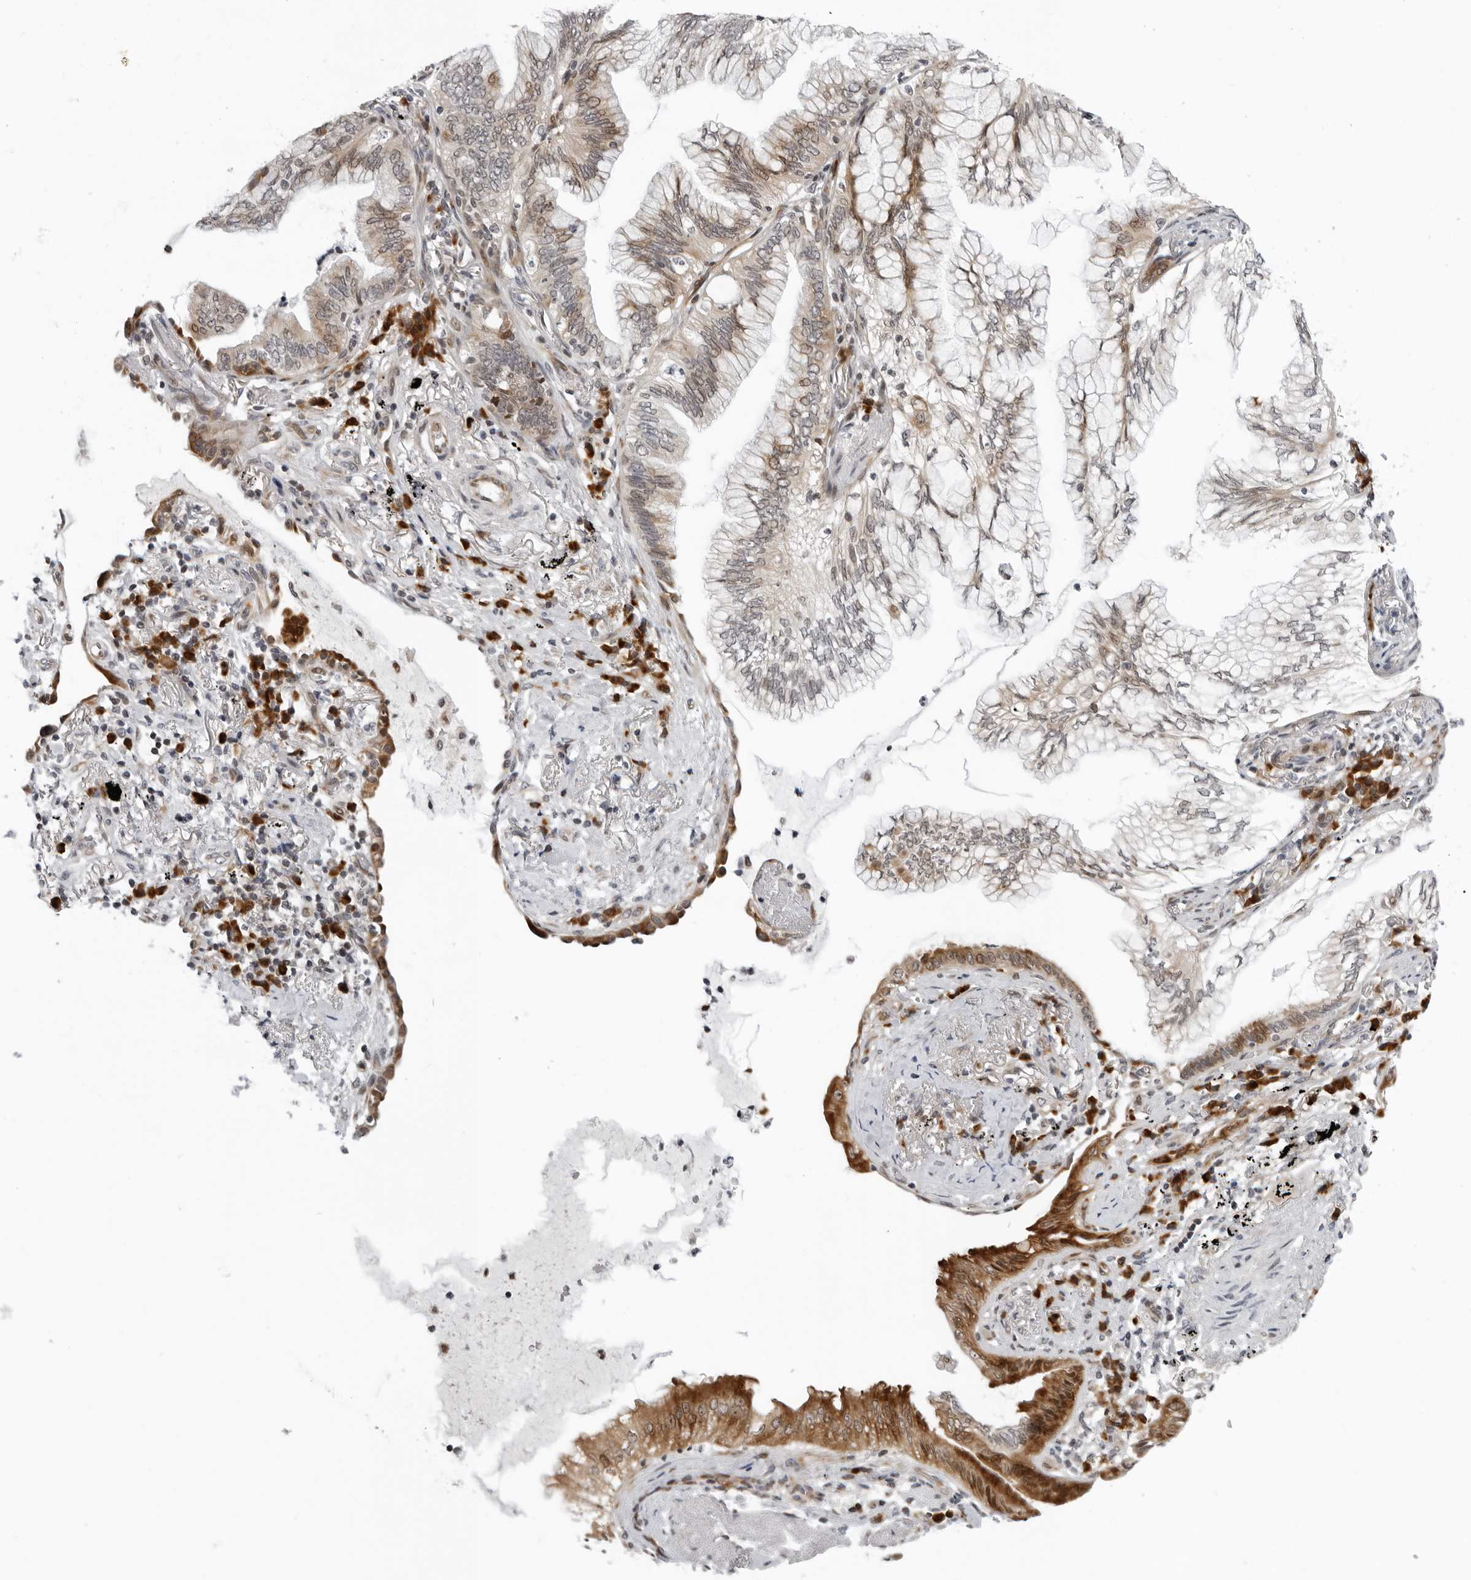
{"staining": {"intensity": "strong", "quantity": "25%-75%", "location": "cytoplasmic/membranous"}, "tissue": "lung cancer", "cell_type": "Tumor cells", "image_type": "cancer", "snomed": [{"axis": "morphology", "description": "Adenocarcinoma, NOS"}, {"axis": "topography", "description": "Lung"}], "caption": "Immunohistochemistry (DAB (3,3'-diaminobenzidine)) staining of lung cancer exhibits strong cytoplasmic/membranous protein positivity in approximately 25%-75% of tumor cells.", "gene": "PIP4K2C", "patient": {"sex": "female", "age": 70}}